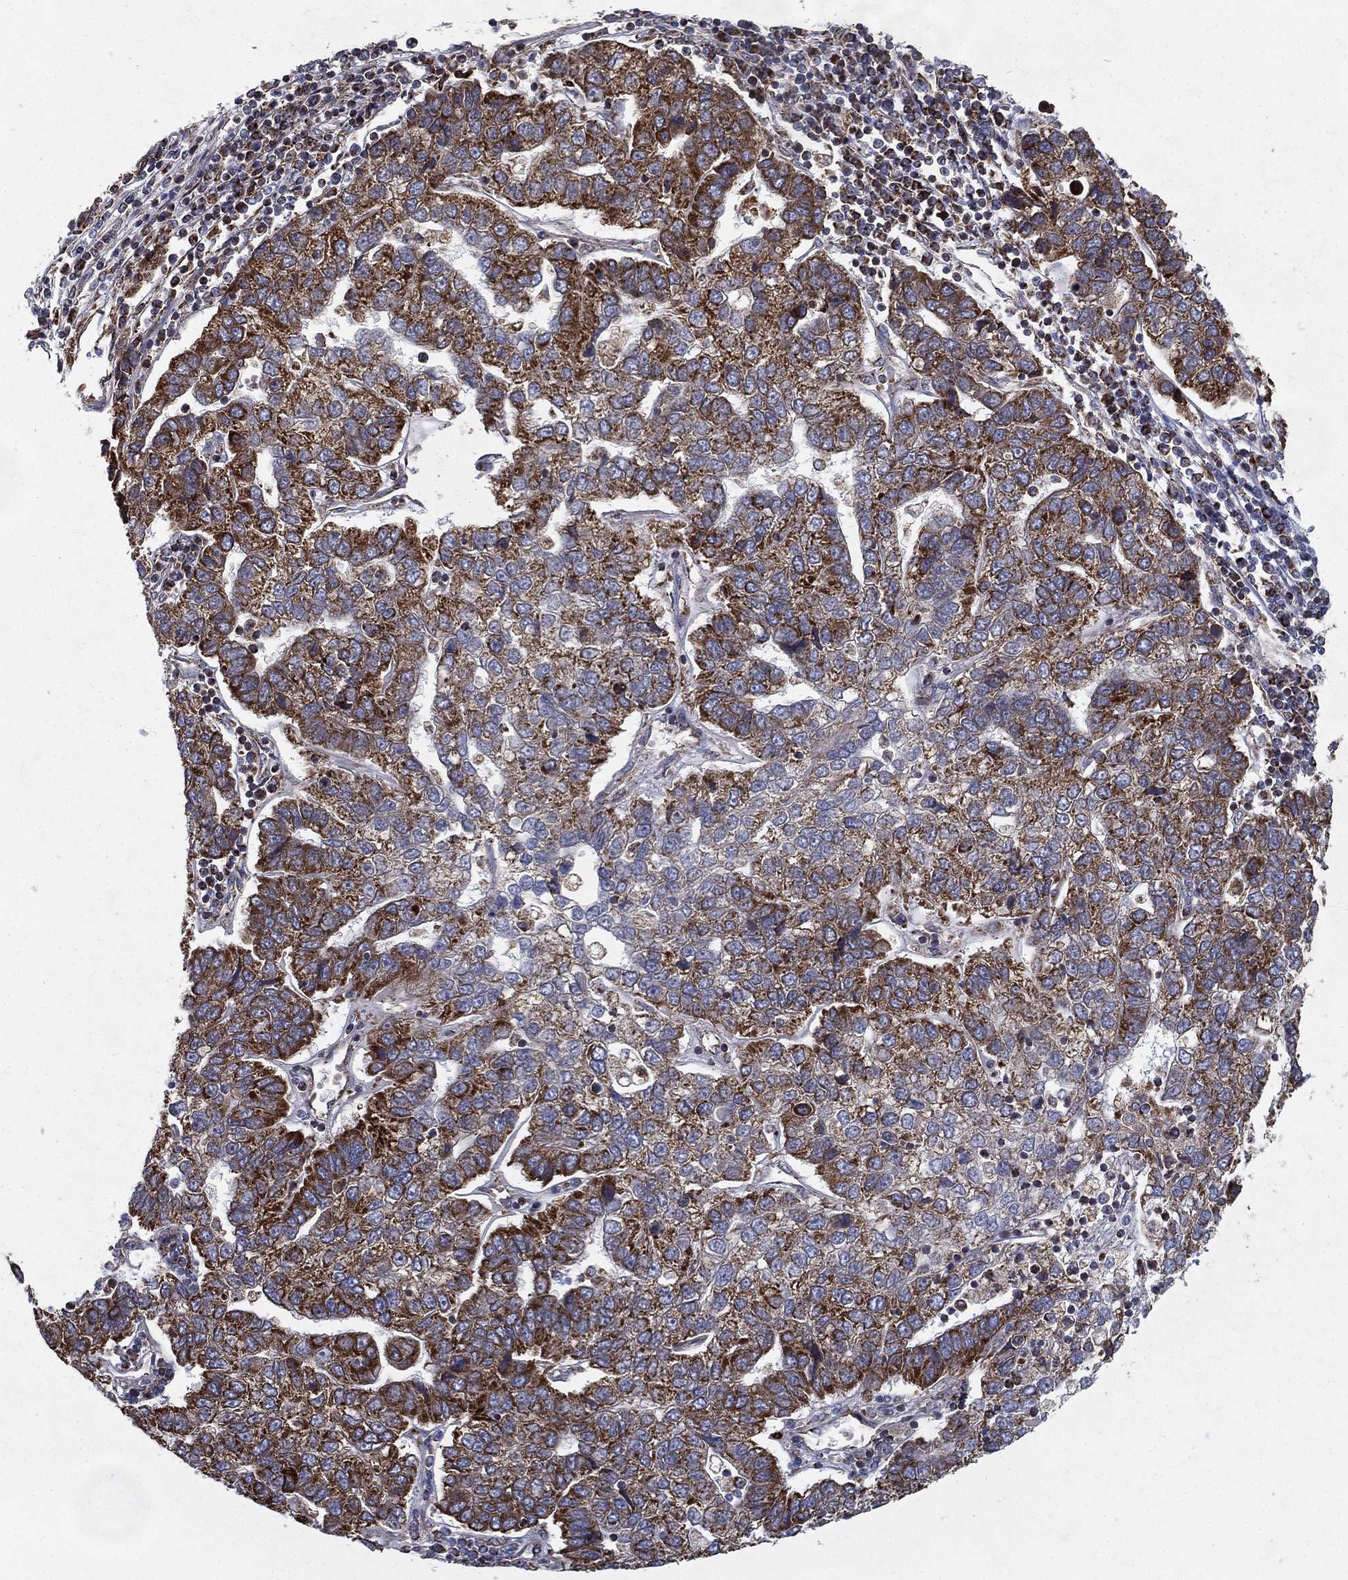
{"staining": {"intensity": "strong", "quantity": ">75%", "location": "cytoplasmic/membranous"}, "tissue": "pancreatic cancer", "cell_type": "Tumor cells", "image_type": "cancer", "snomed": [{"axis": "morphology", "description": "Adenocarcinoma, NOS"}, {"axis": "topography", "description": "Pancreas"}], "caption": "Immunohistochemical staining of human pancreatic cancer demonstrates high levels of strong cytoplasmic/membranous protein expression in about >75% of tumor cells.", "gene": "MT-CYB", "patient": {"sex": "female", "age": 61}}